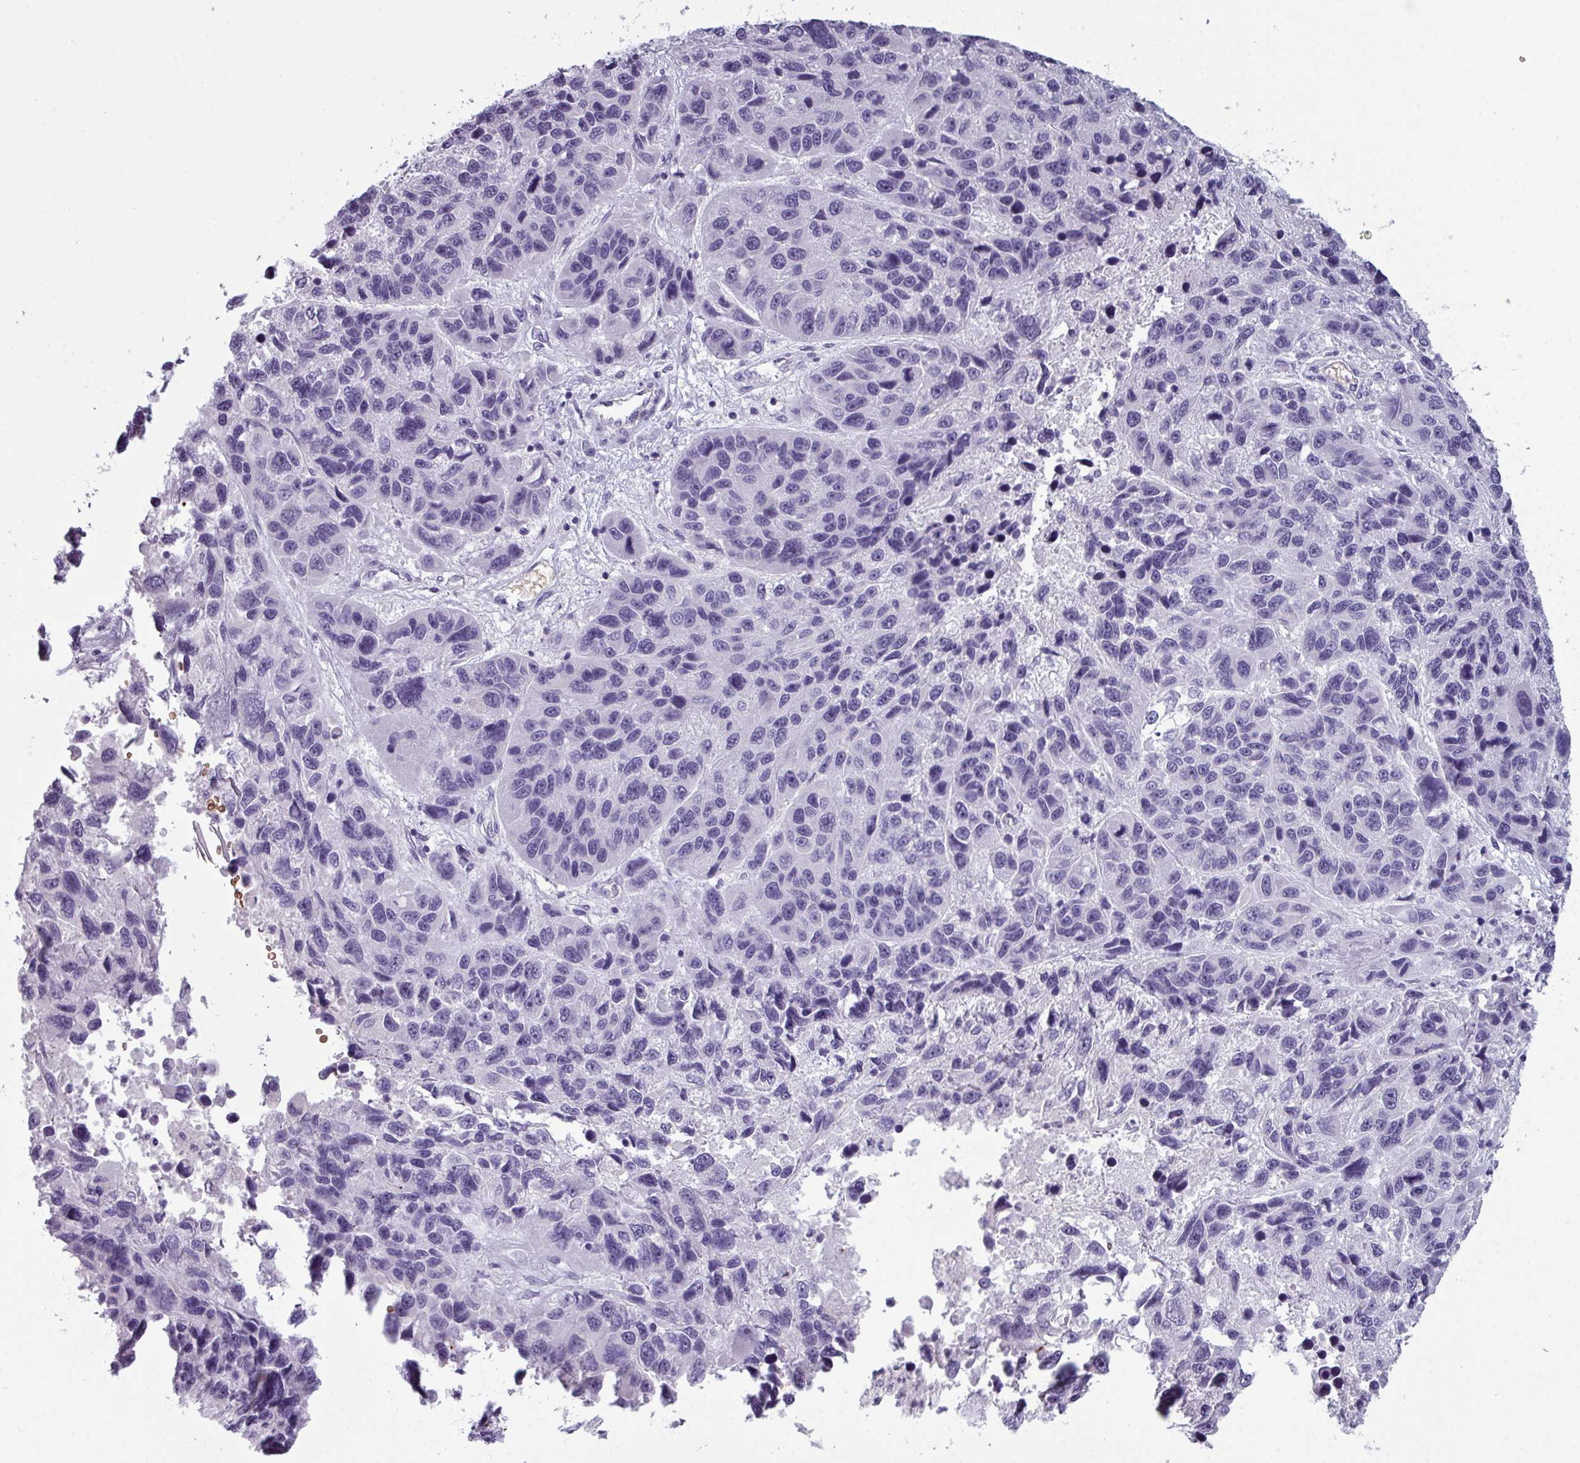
{"staining": {"intensity": "negative", "quantity": "none", "location": "none"}, "tissue": "melanoma", "cell_type": "Tumor cells", "image_type": "cancer", "snomed": [{"axis": "morphology", "description": "Malignant melanoma, NOS"}, {"axis": "topography", "description": "Skin"}], "caption": "An immunohistochemistry micrograph of malignant melanoma is shown. There is no staining in tumor cells of malignant melanoma. Brightfield microscopy of IHC stained with DAB (brown) and hematoxylin (blue), captured at high magnification.", "gene": "AREL1", "patient": {"sex": "male", "age": 53}}